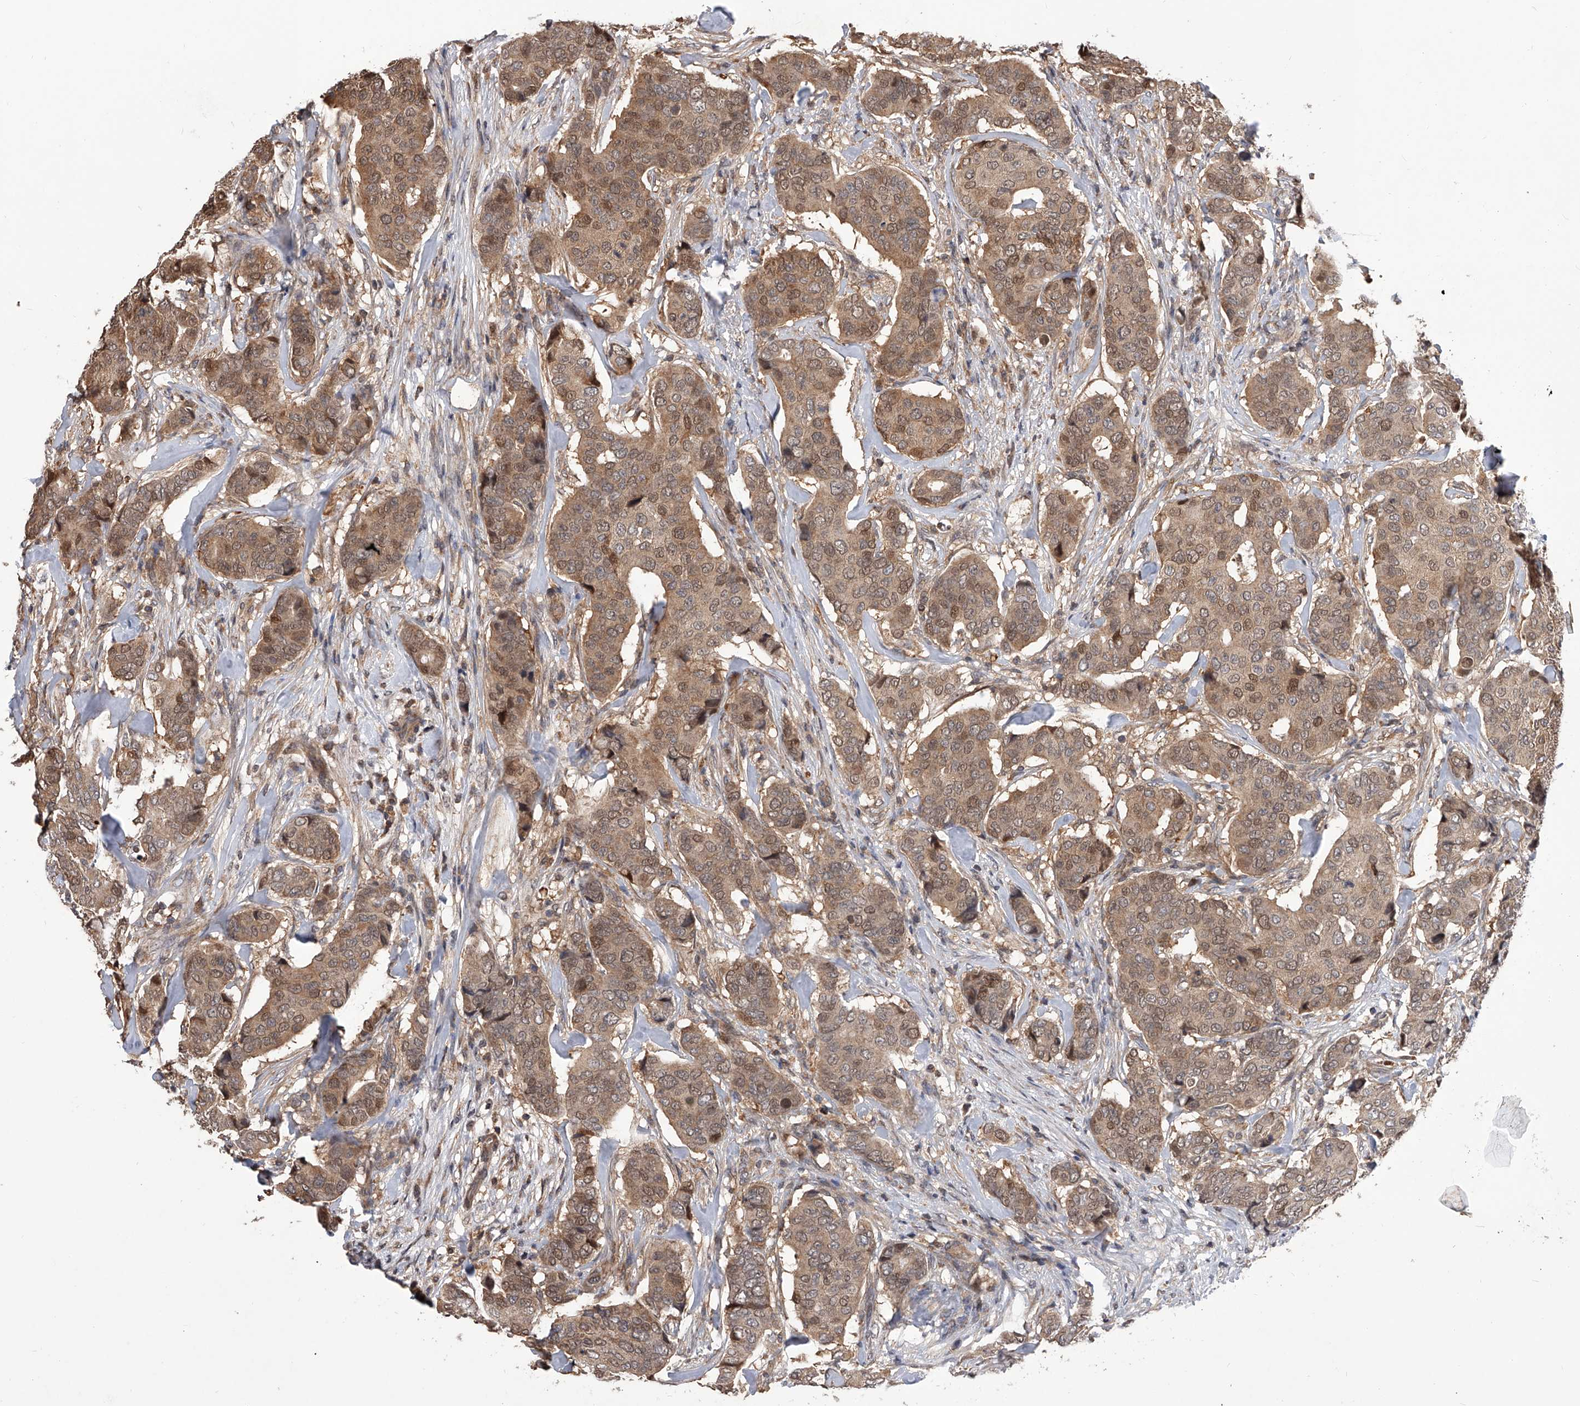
{"staining": {"intensity": "moderate", "quantity": ">75%", "location": "cytoplasmic/membranous,nuclear"}, "tissue": "breast cancer", "cell_type": "Tumor cells", "image_type": "cancer", "snomed": [{"axis": "morphology", "description": "Duct carcinoma"}, {"axis": "topography", "description": "Breast"}], "caption": "Human breast cancer (invasive ductal carcinoma) stained for a protein (brown) reveals moderate cytoplasmic/membranous and nuclear positive staining in approximately >75% of tumor cells.", "gene": "GMDS", "patient": {"sex": "female", "age": 75}}